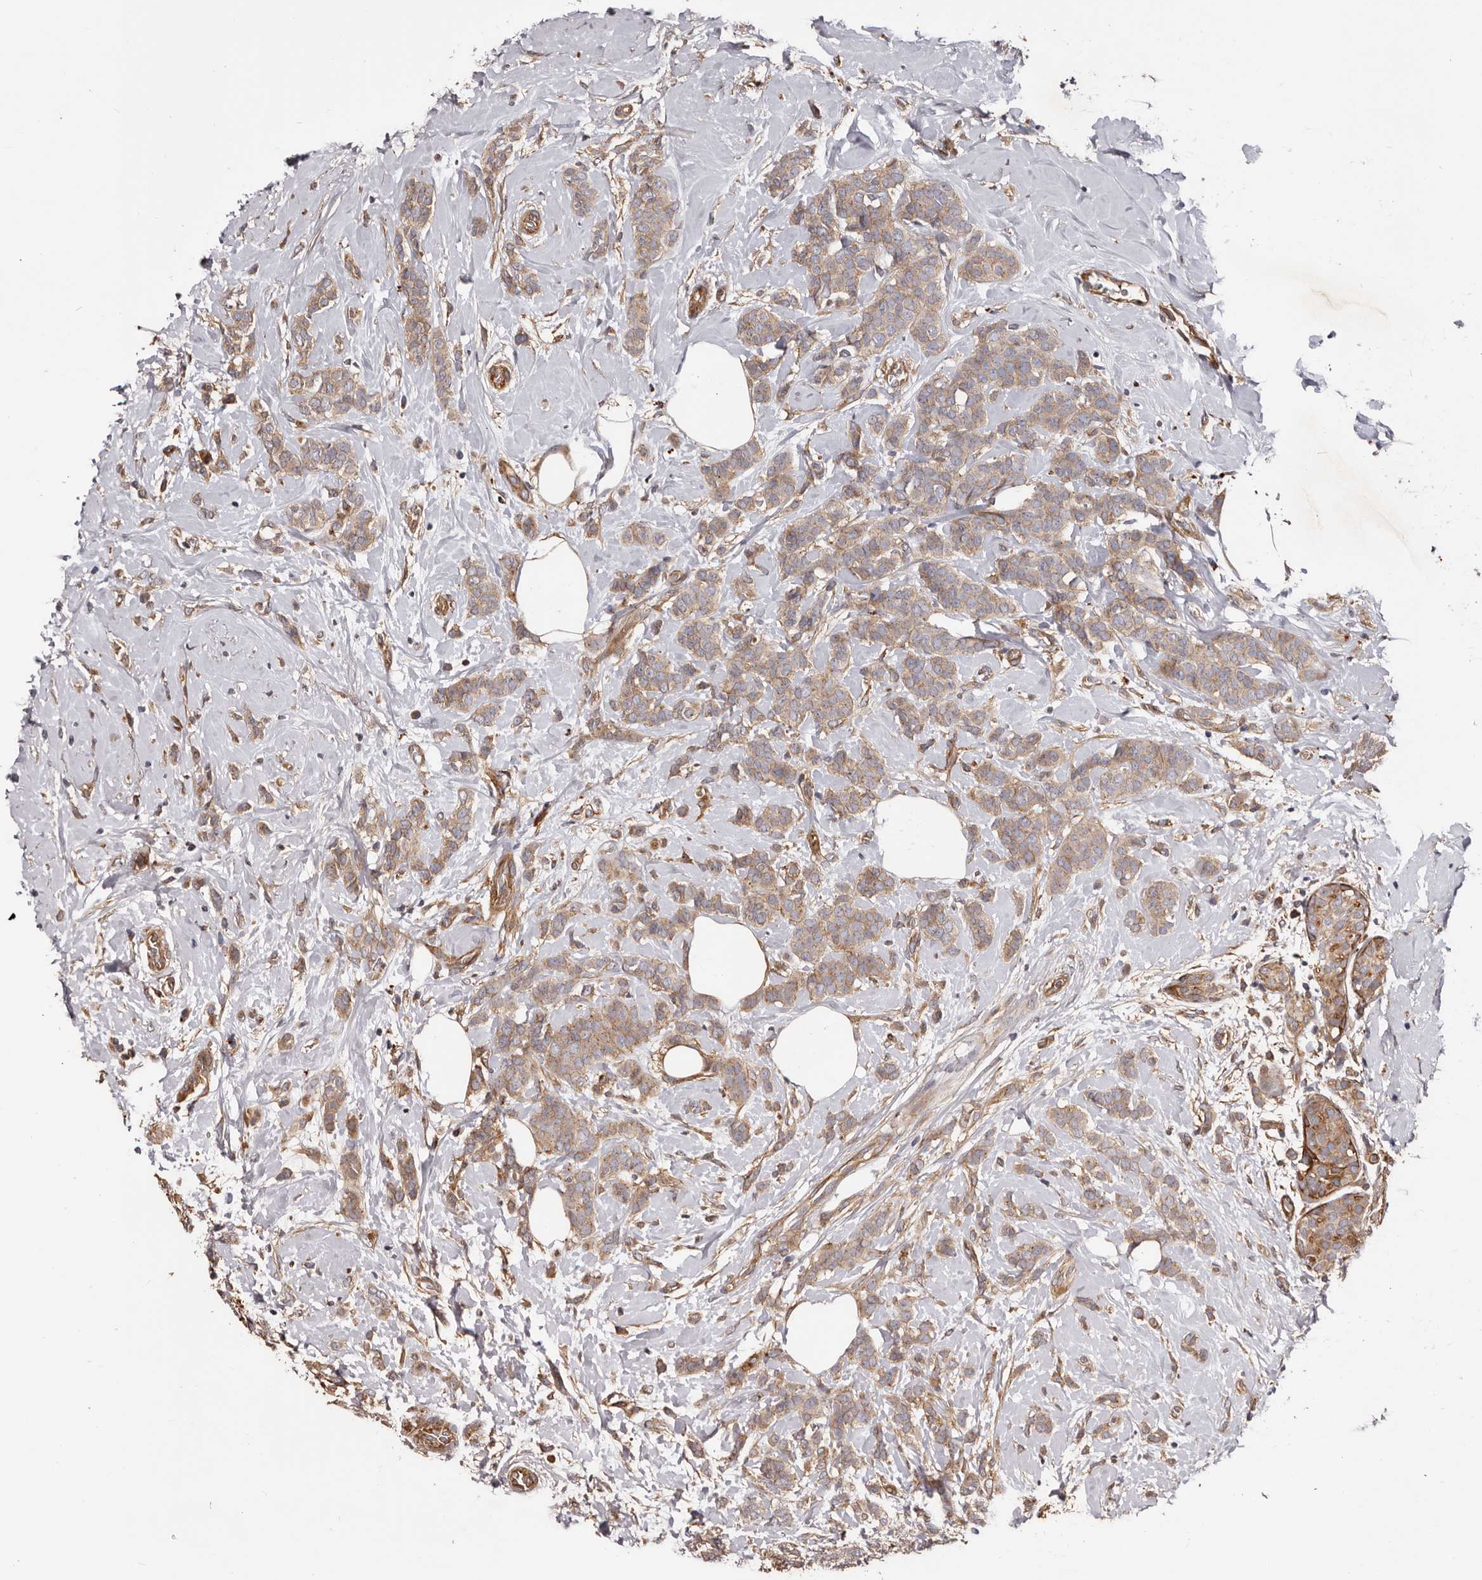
{"staining": {"intensity": "weak", "quantity": ">75%", "location": "cytoplasmic/membranous"}, "tissue": "breast cancer", "cell_type": "Tumor cells", "image_type": "cancer", "snomed": [{"axis": "morphology", "description": "Lobular carcinoma, in situ"}, {"axis": "morphology", "description": "Lobular carcinoma"}, {"axis": "topography", "description": "Breast"}], "caption": "The micrograph reveals a brown stain indicating the presence of a protein in the cytoplasmic/membranous of tumor cells in breast cancer. (Brightfield microscopy of DAB IHC at high magnification).", "gene": "GTPBP1", "patient": {"sex": "female", "age": 41}}